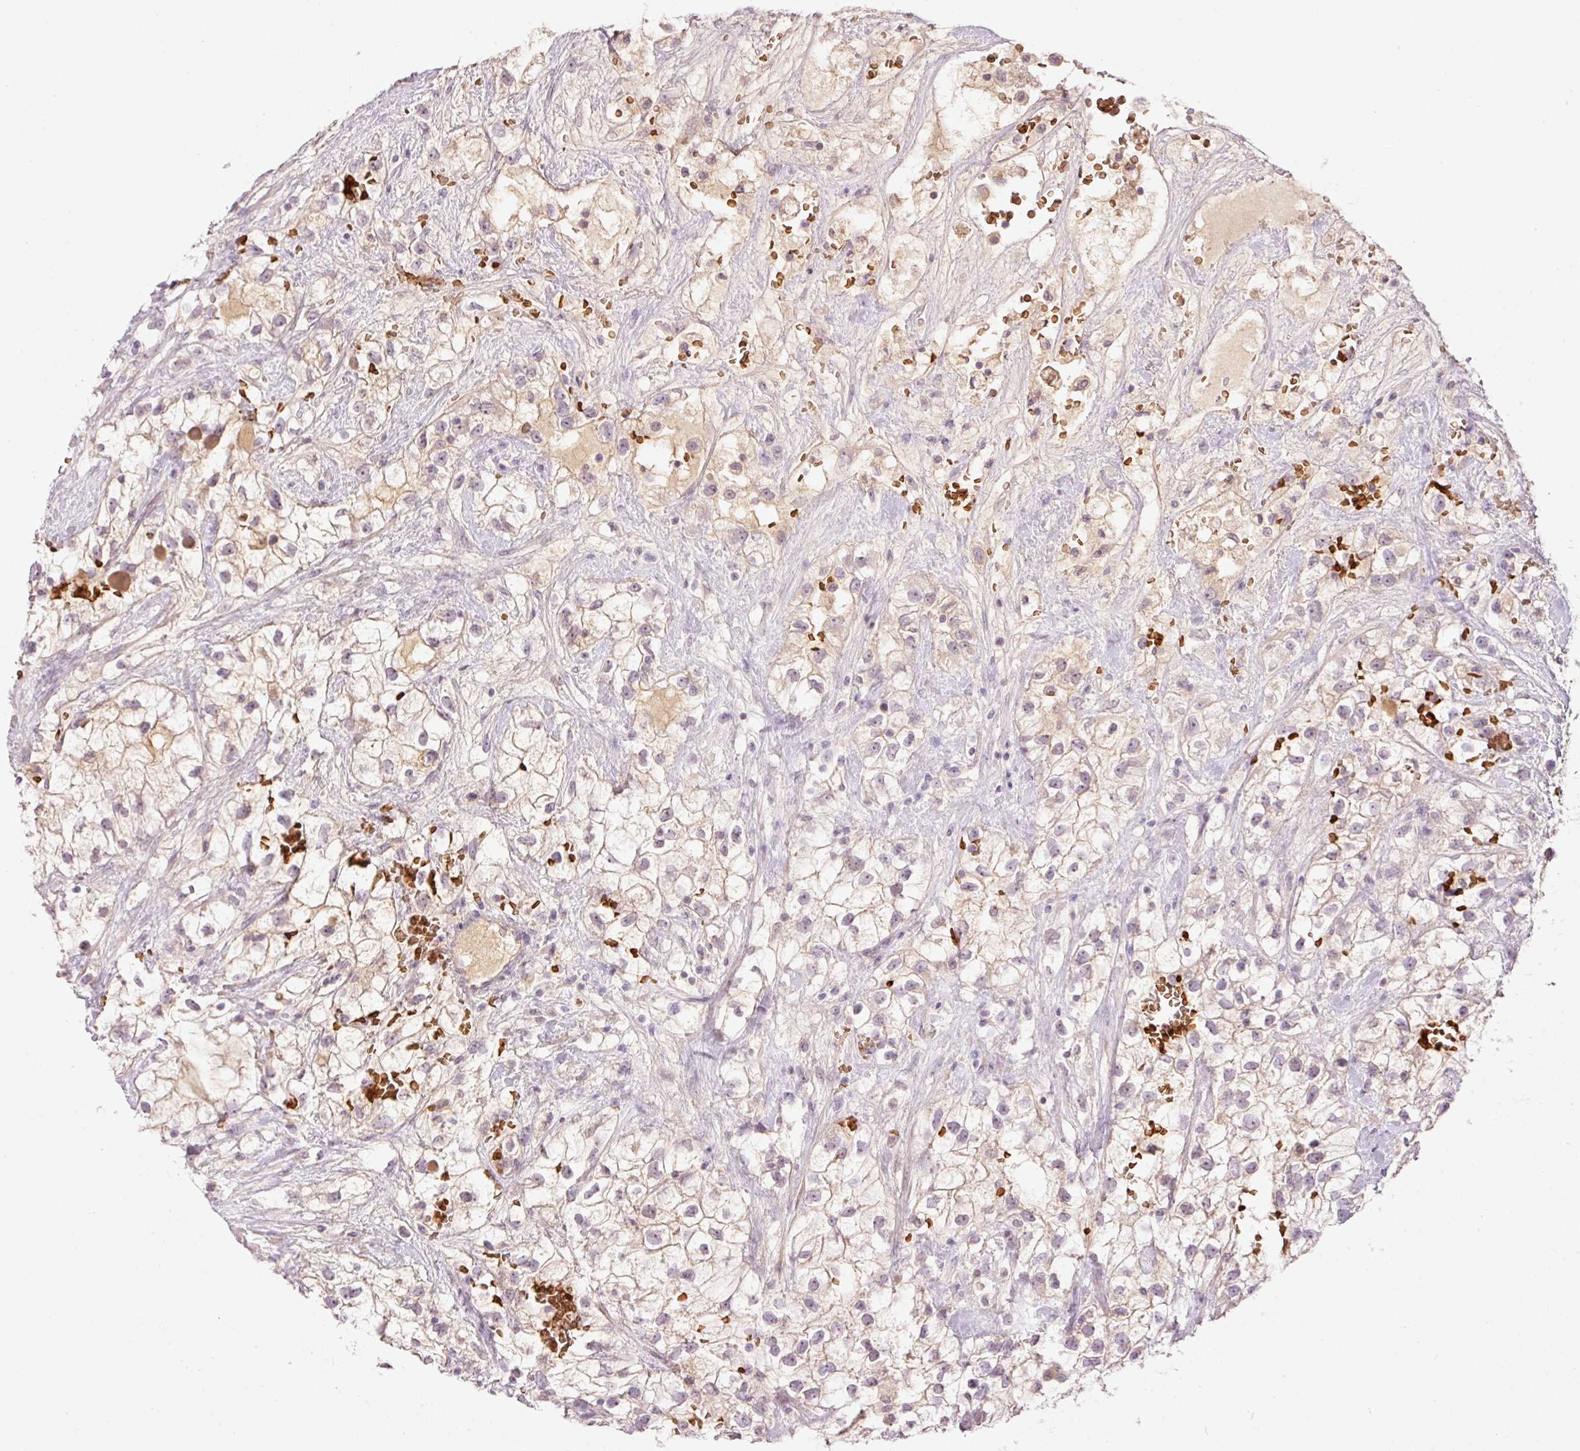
{"staining": {"intensity": "negative", "quantity": "none", "location": "none"}, "tissue": "renal cancer", "cell_type": "Tumor cells", "image_type": "cancer", "snomed": [{"axis": "morphology", "description": "Adenocarcinoma, NOS"}, {"axis": "topography", "description": "Kidney"}], "caption": "DAB (3,3'-diaminobenzidine) immunohistochemical staining of human renal adenocarcinoma demonstrates no significant expression in tumor cells.", "gene": "LY6G6D", "patient": {"sex": "male", "age": 59}}